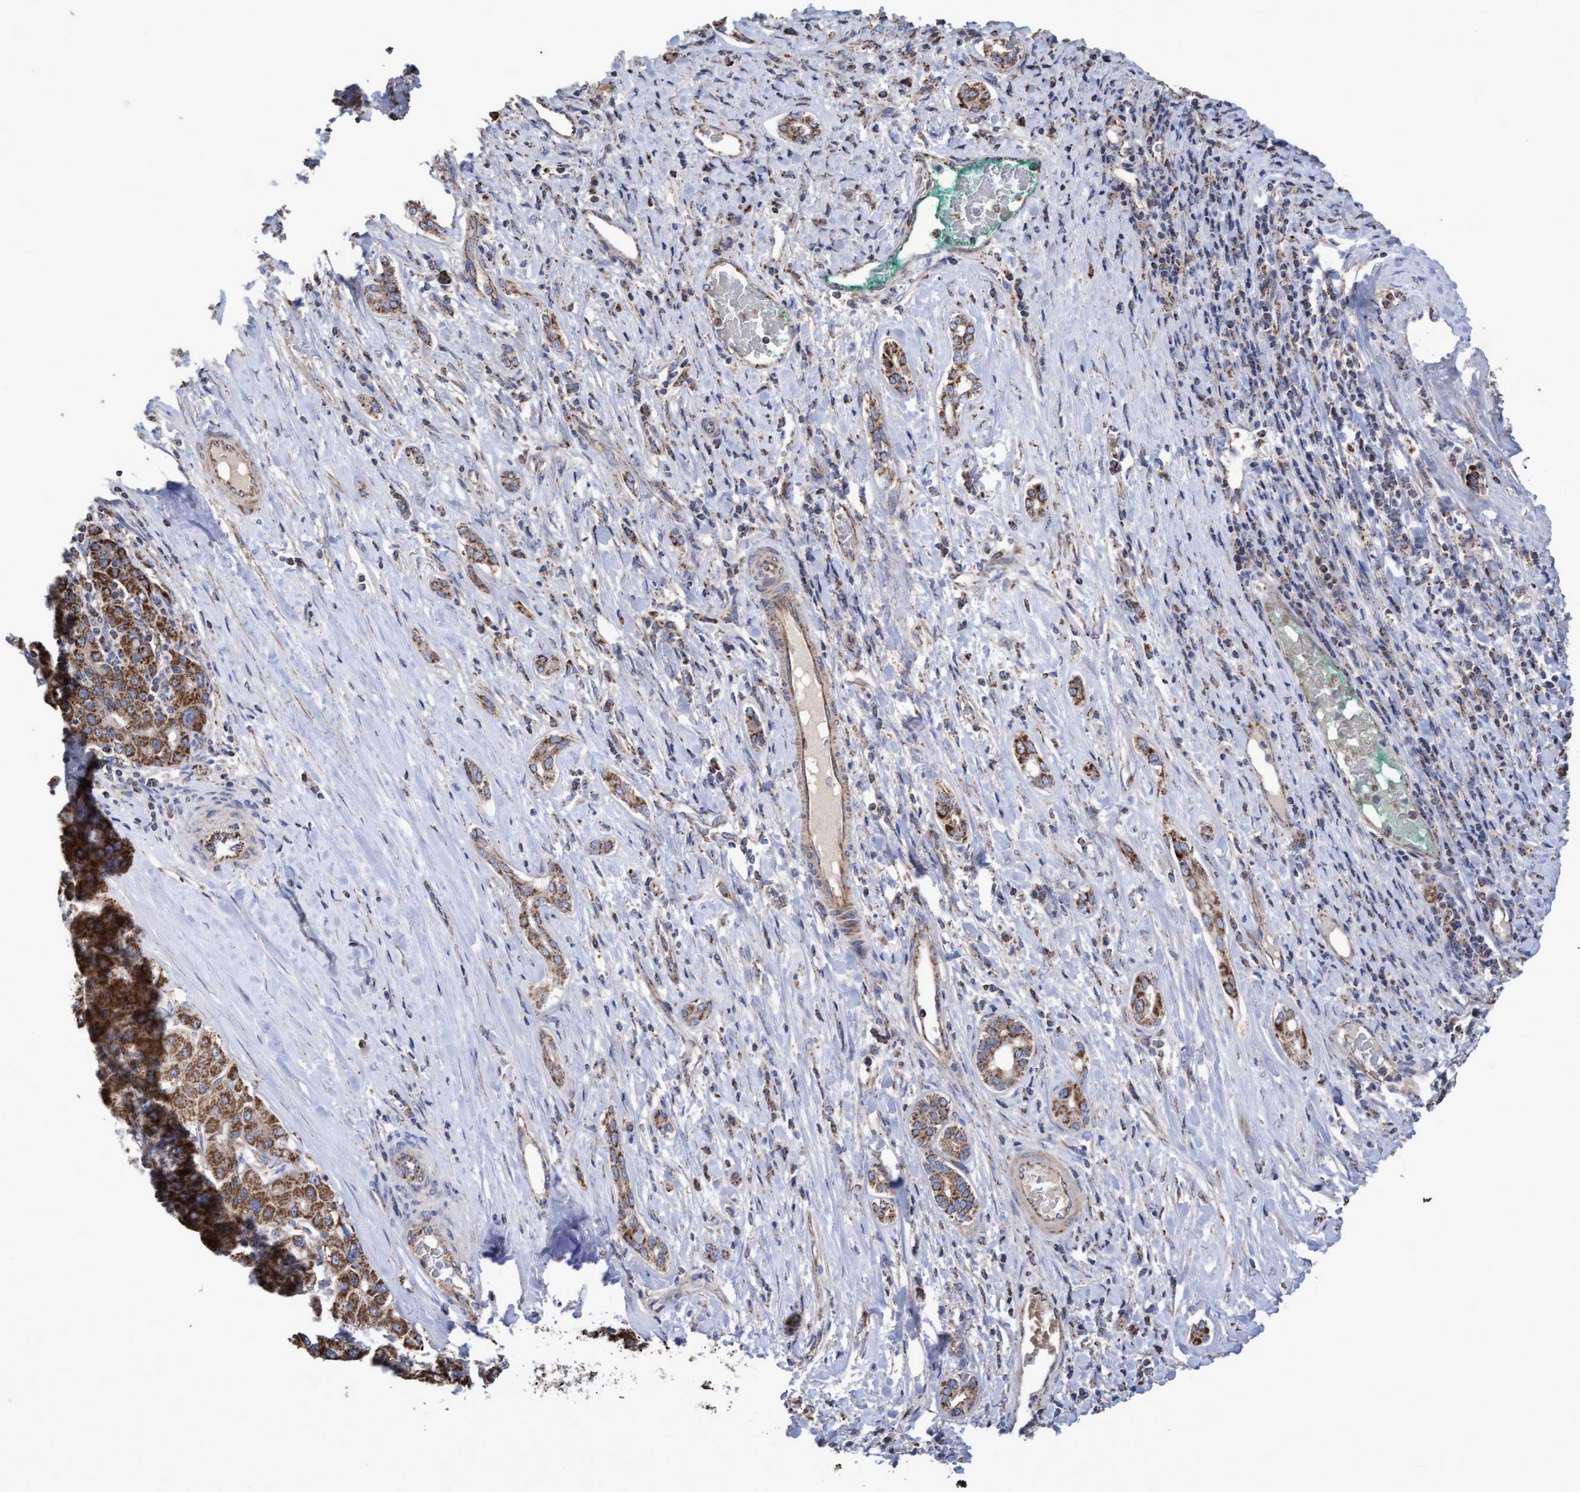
{"staining": {"intensity": "strong", "quantity": ">75%", "location": "cytoplasmic/membranous"}, "tissue": "liver cancer", "cell_type": "Tumor cells", "image_type": "cancer", "snomed": [{"axis": "morphology", "description": "Carcinoma, Hepatocellular, NOS"}, {"axis": "topography", "description": "Liver"}], "caption": "Immunohistochemistry image of liver cancer stained for a protein (brown), which demonstrates high levels of strong cytoplasmic/membranous staining in about >75% of tumor cells.", "gene": "COBL", "patient": {"sex": "male", "age": 65}}